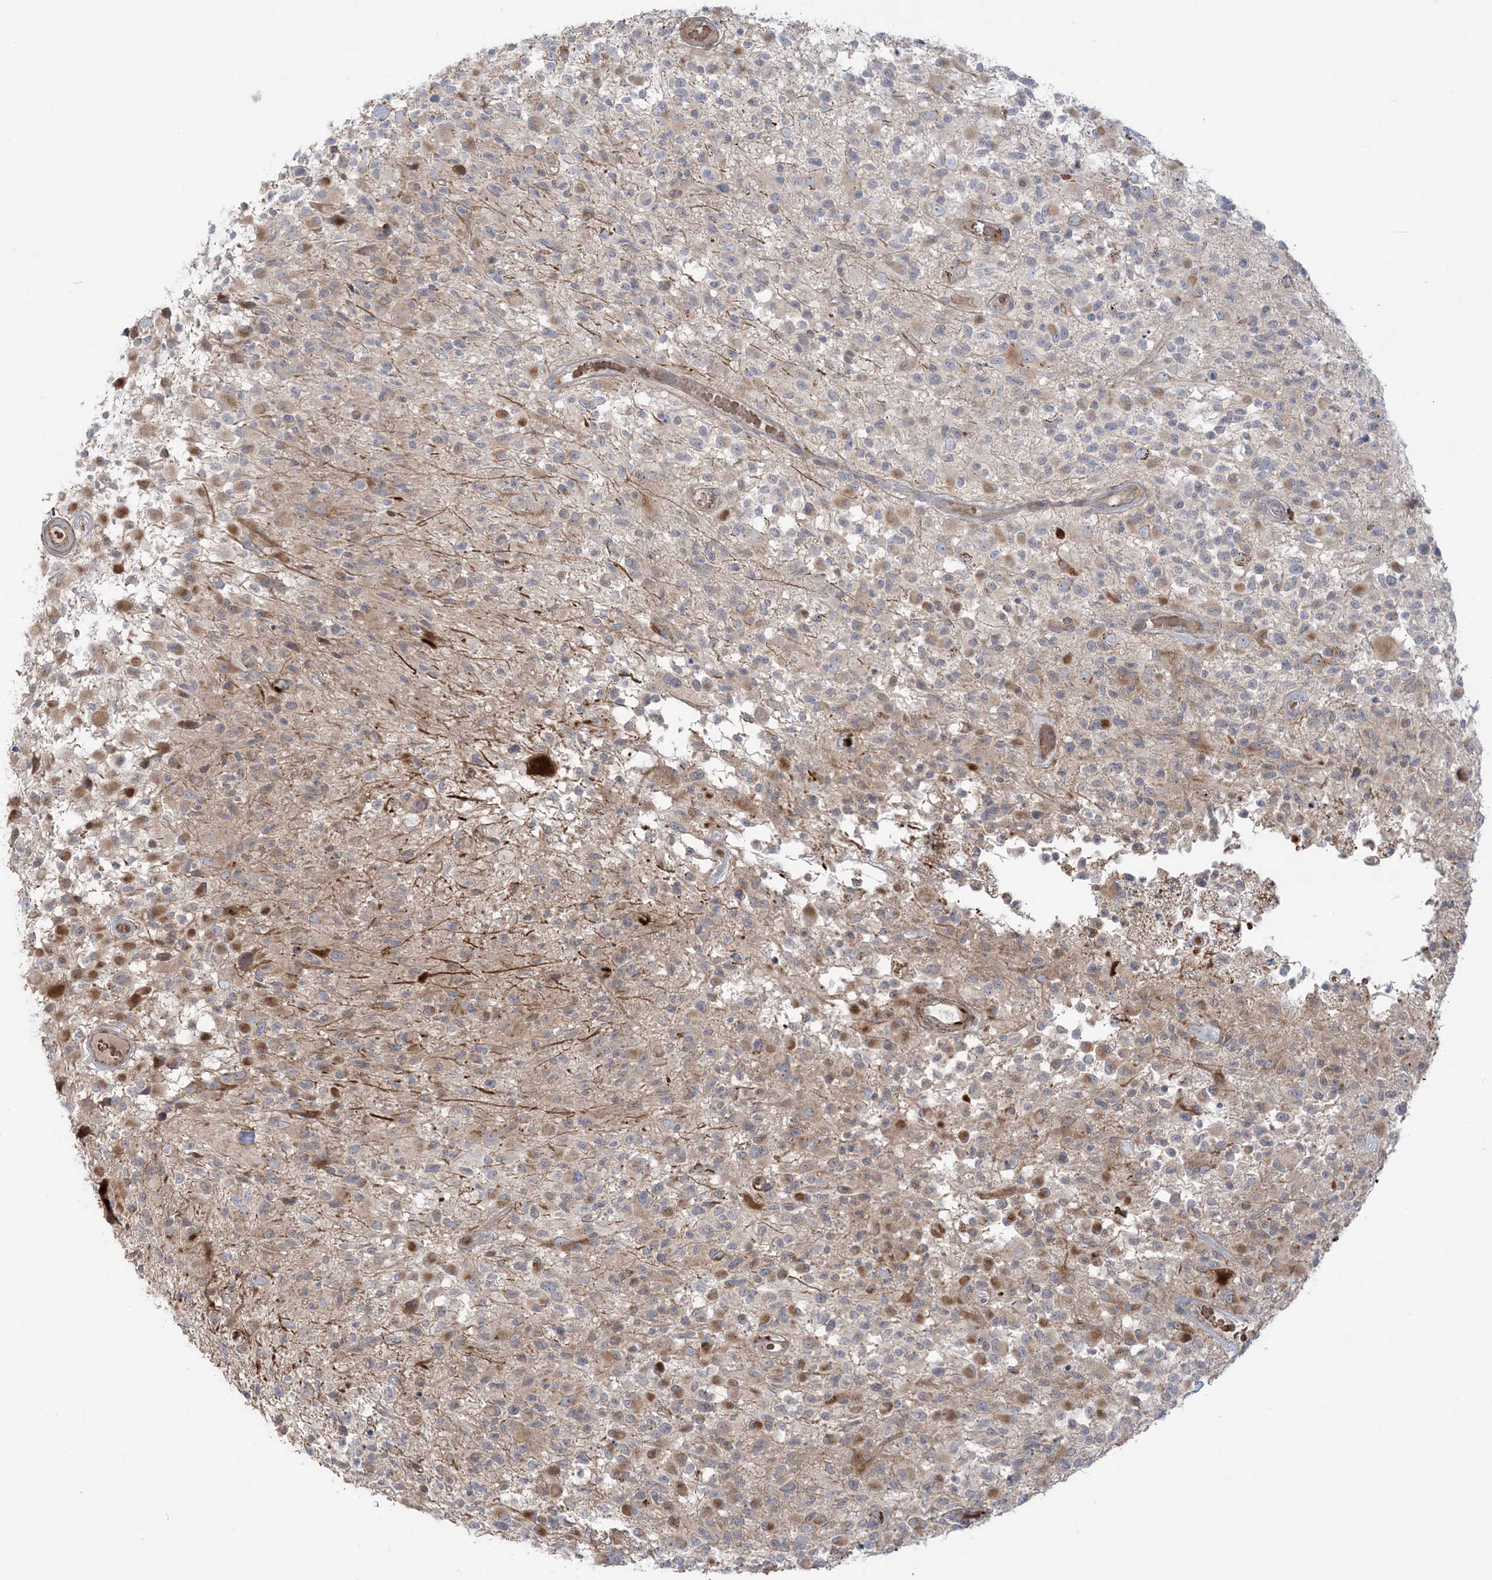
{"staining": {"intensity": "weak", "quantity": "<25%", "location": "cytoplasmic/membranous"}, "tissue": "glioma", "cell_type": "Tumor cells", "image_type": "cancer", "snomed": [{"axis": "morphology", "description": "Glioma, malignant, High grade"}, {"axis": "morphology", "description": "Glioblastoma, NOS"}, {"axis": "topography", "description": "Brain"}], "caption": "Glioma stained for a protein using immunohistochemistry (IHC) displays no positivity tumor cells.", "gene": "NUDT9", "patient": {"sex": "male", "age": 60}}